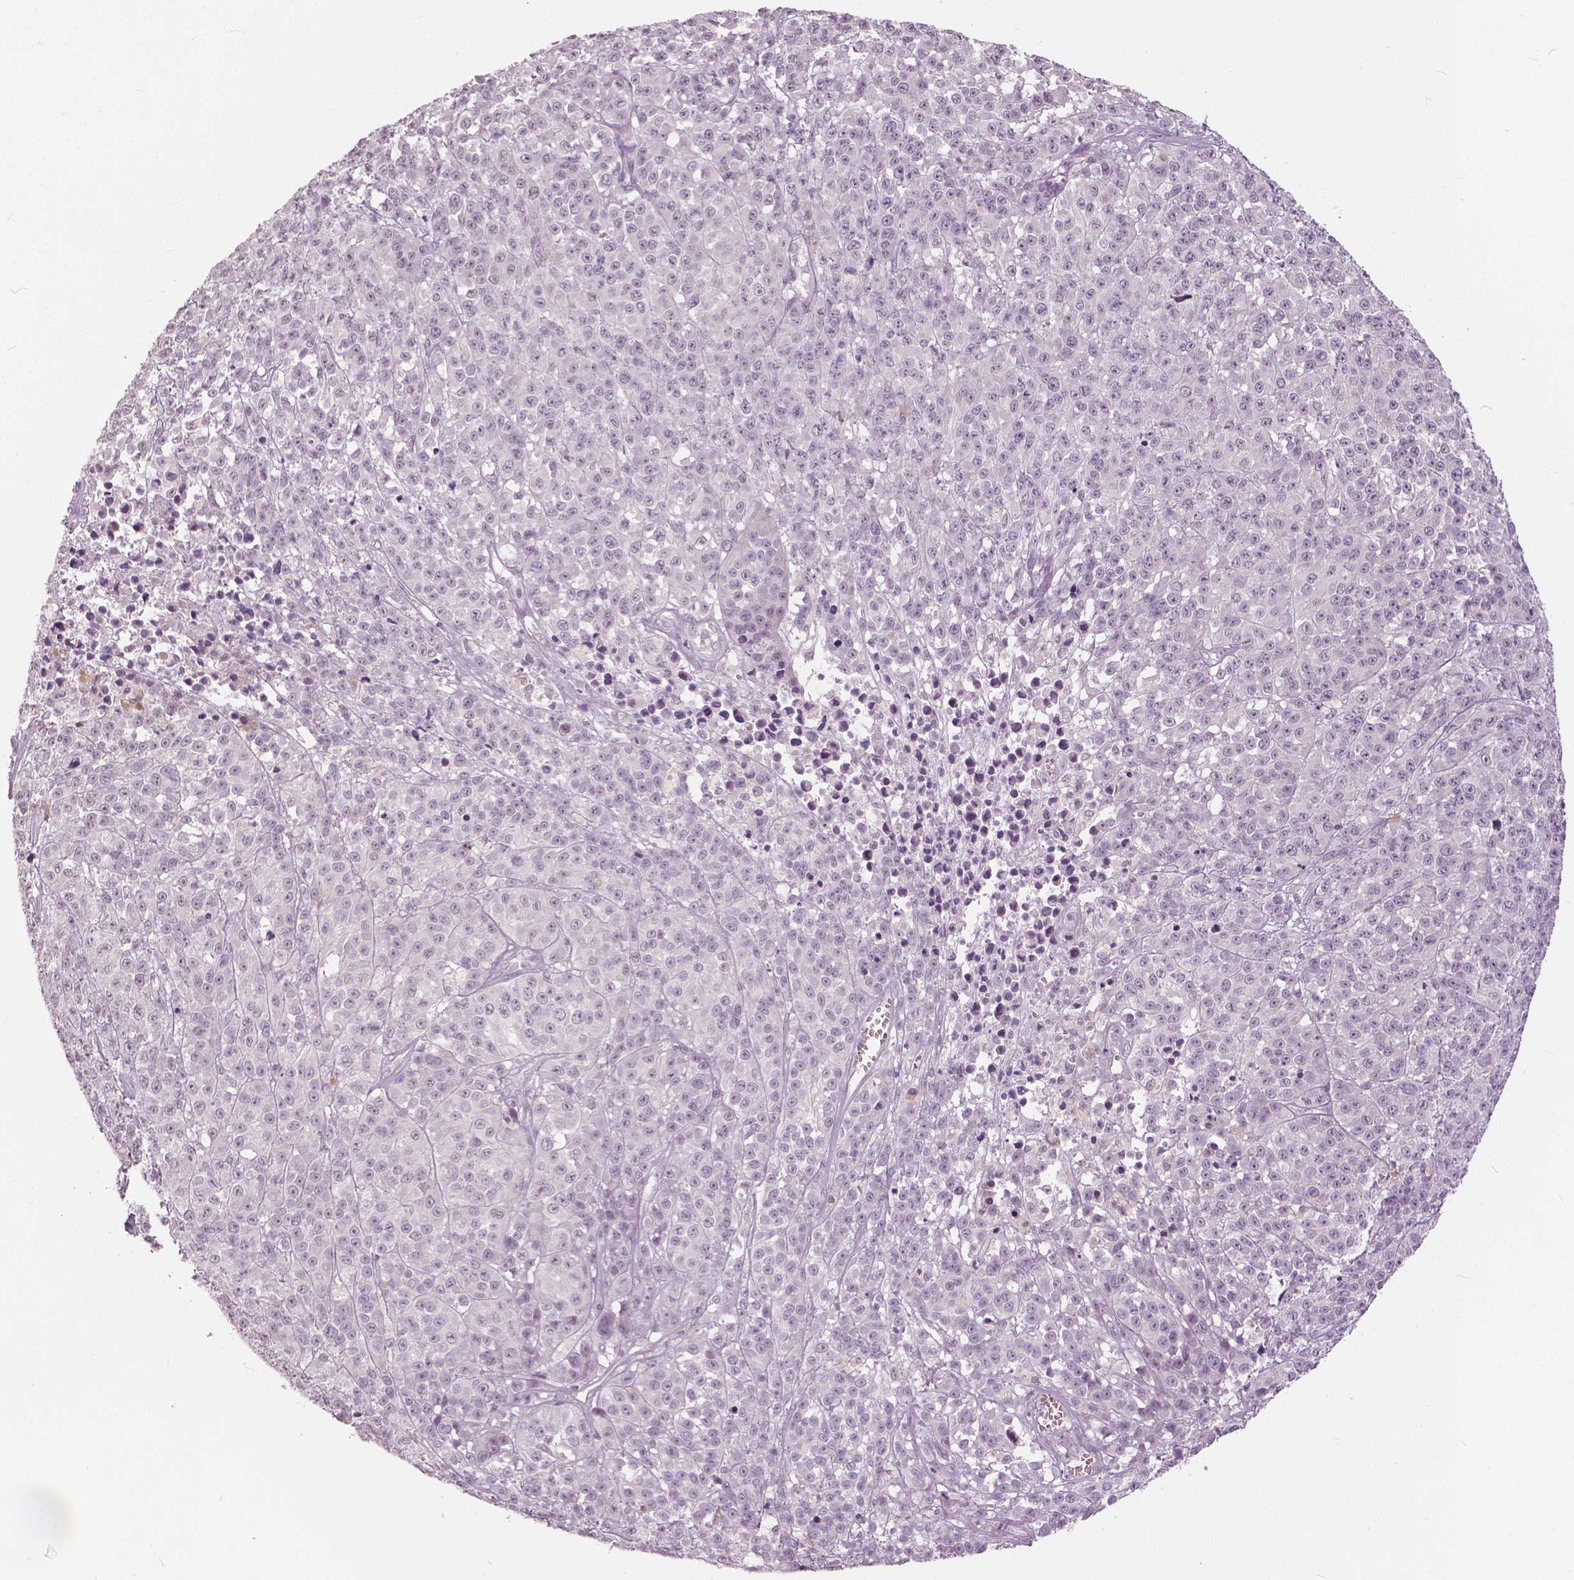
{"staining": {"intensity": "negative", "quantity": "none", "location": "none"}, "tissue": "melanoma", "cell_type": "Tumor cells", "image_type": "cancer", "snomed": [{"axis": "morphology", "description": "Malignant melanoma, NOS"}, {"axis": "topography", "description": "Skin"}], "caption": "Immunohistochemical staining of human malignant melanoma displays no significant positivity in tumor cells.", "gene": "NANOG", "patient": {"sex": "female", "age": 58}}